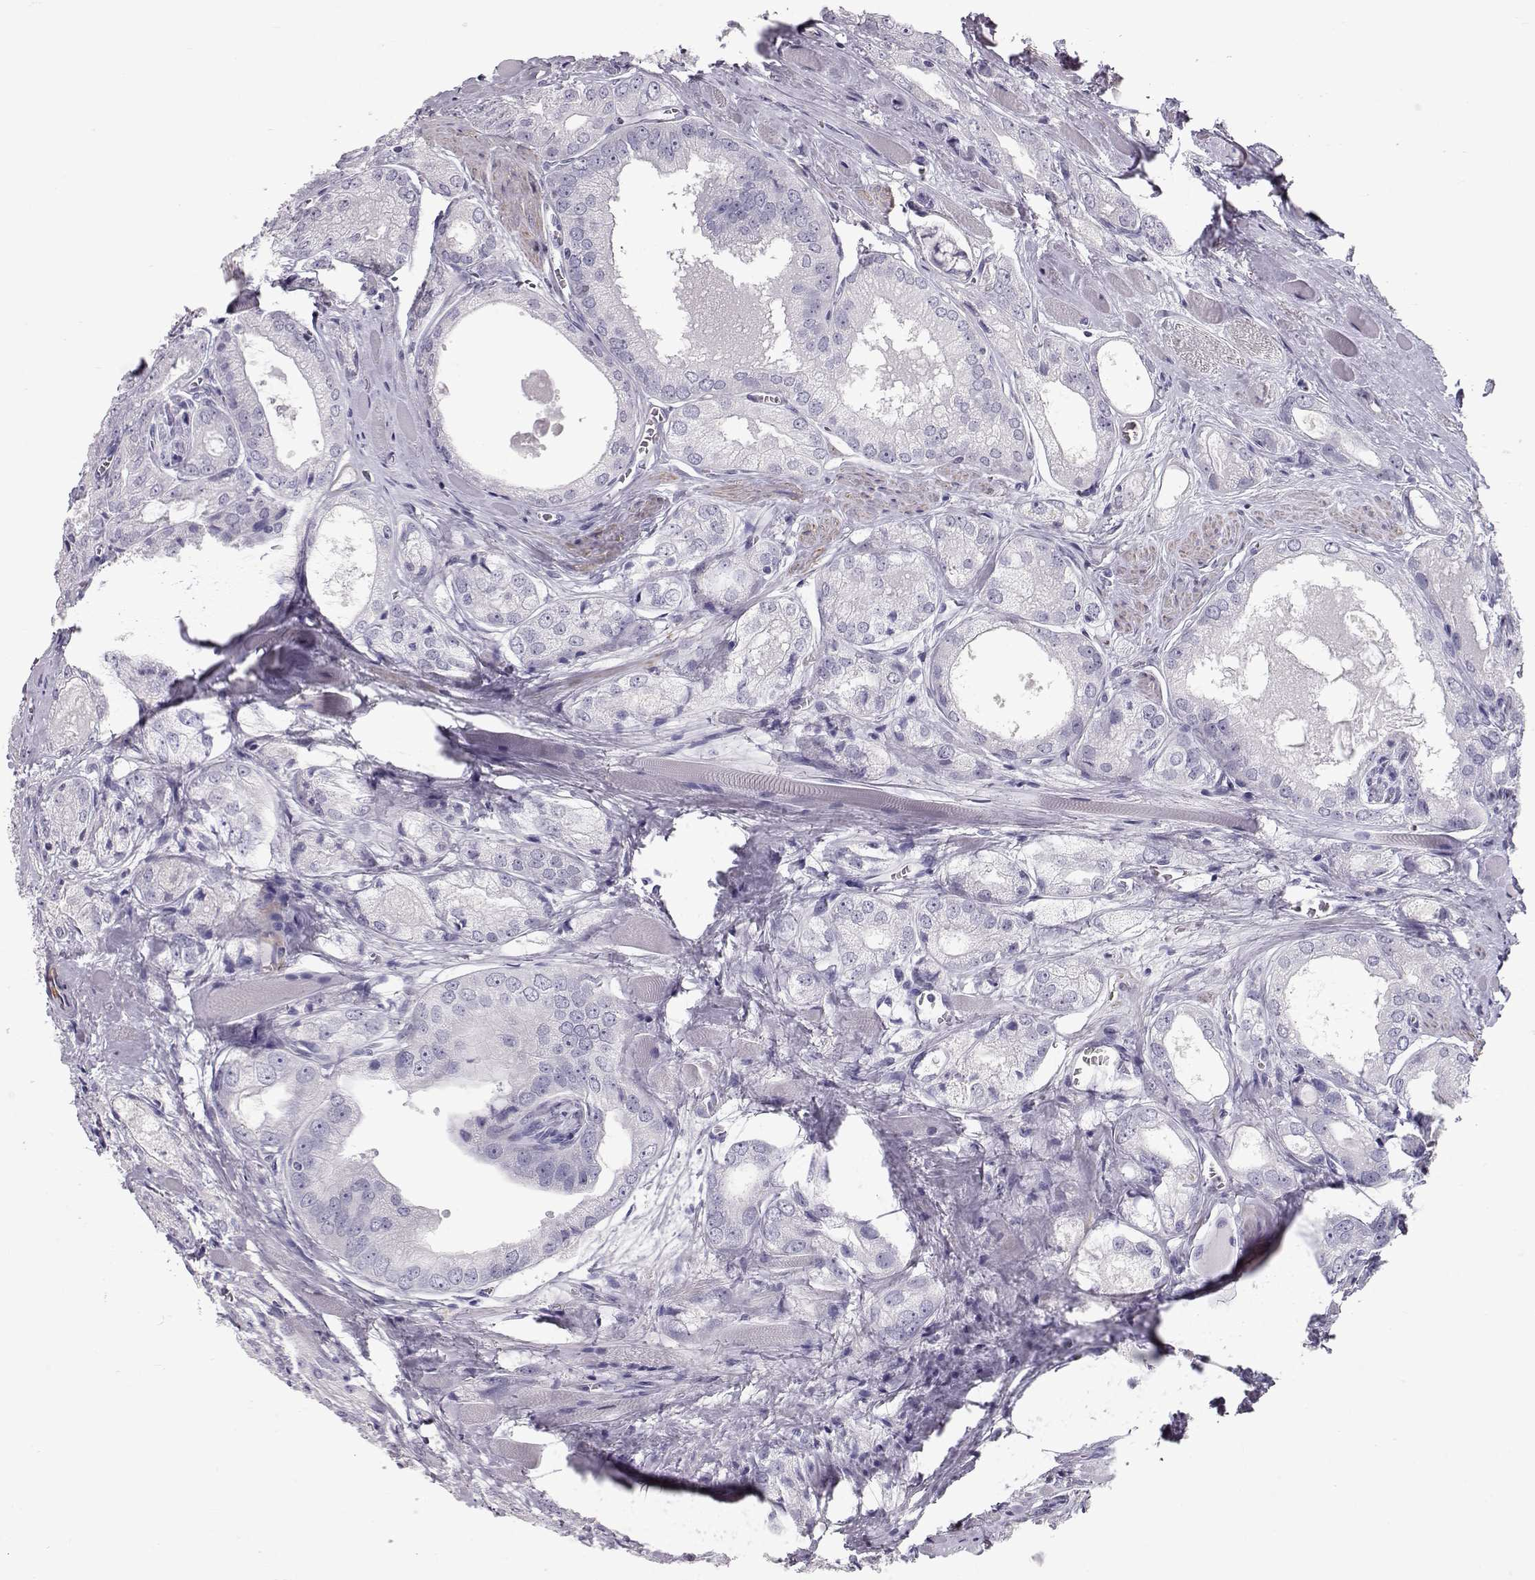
{"staining": {"intensity": "negative", "quantity": "none", "location": "none"}, "tissue": "prostate cancer", "cell_type": "Tumor cells", "image_type": "cancer", "snomed": [{"axis": "morphology", "description": "Adenocarcinoma, NOS"}, {"axis": "morphology", "description": "Adenocarcinoma, High grade"}, {"axis": "topography", "description": "Prostate"}], "caption": "Immunohistochemical staining of human prostate cancer (adenocarcinoma) demonstrates no significant staining in tumor cells.", "gene": "SLITRK3", "patient": {"sex": "male", "age": 70}}